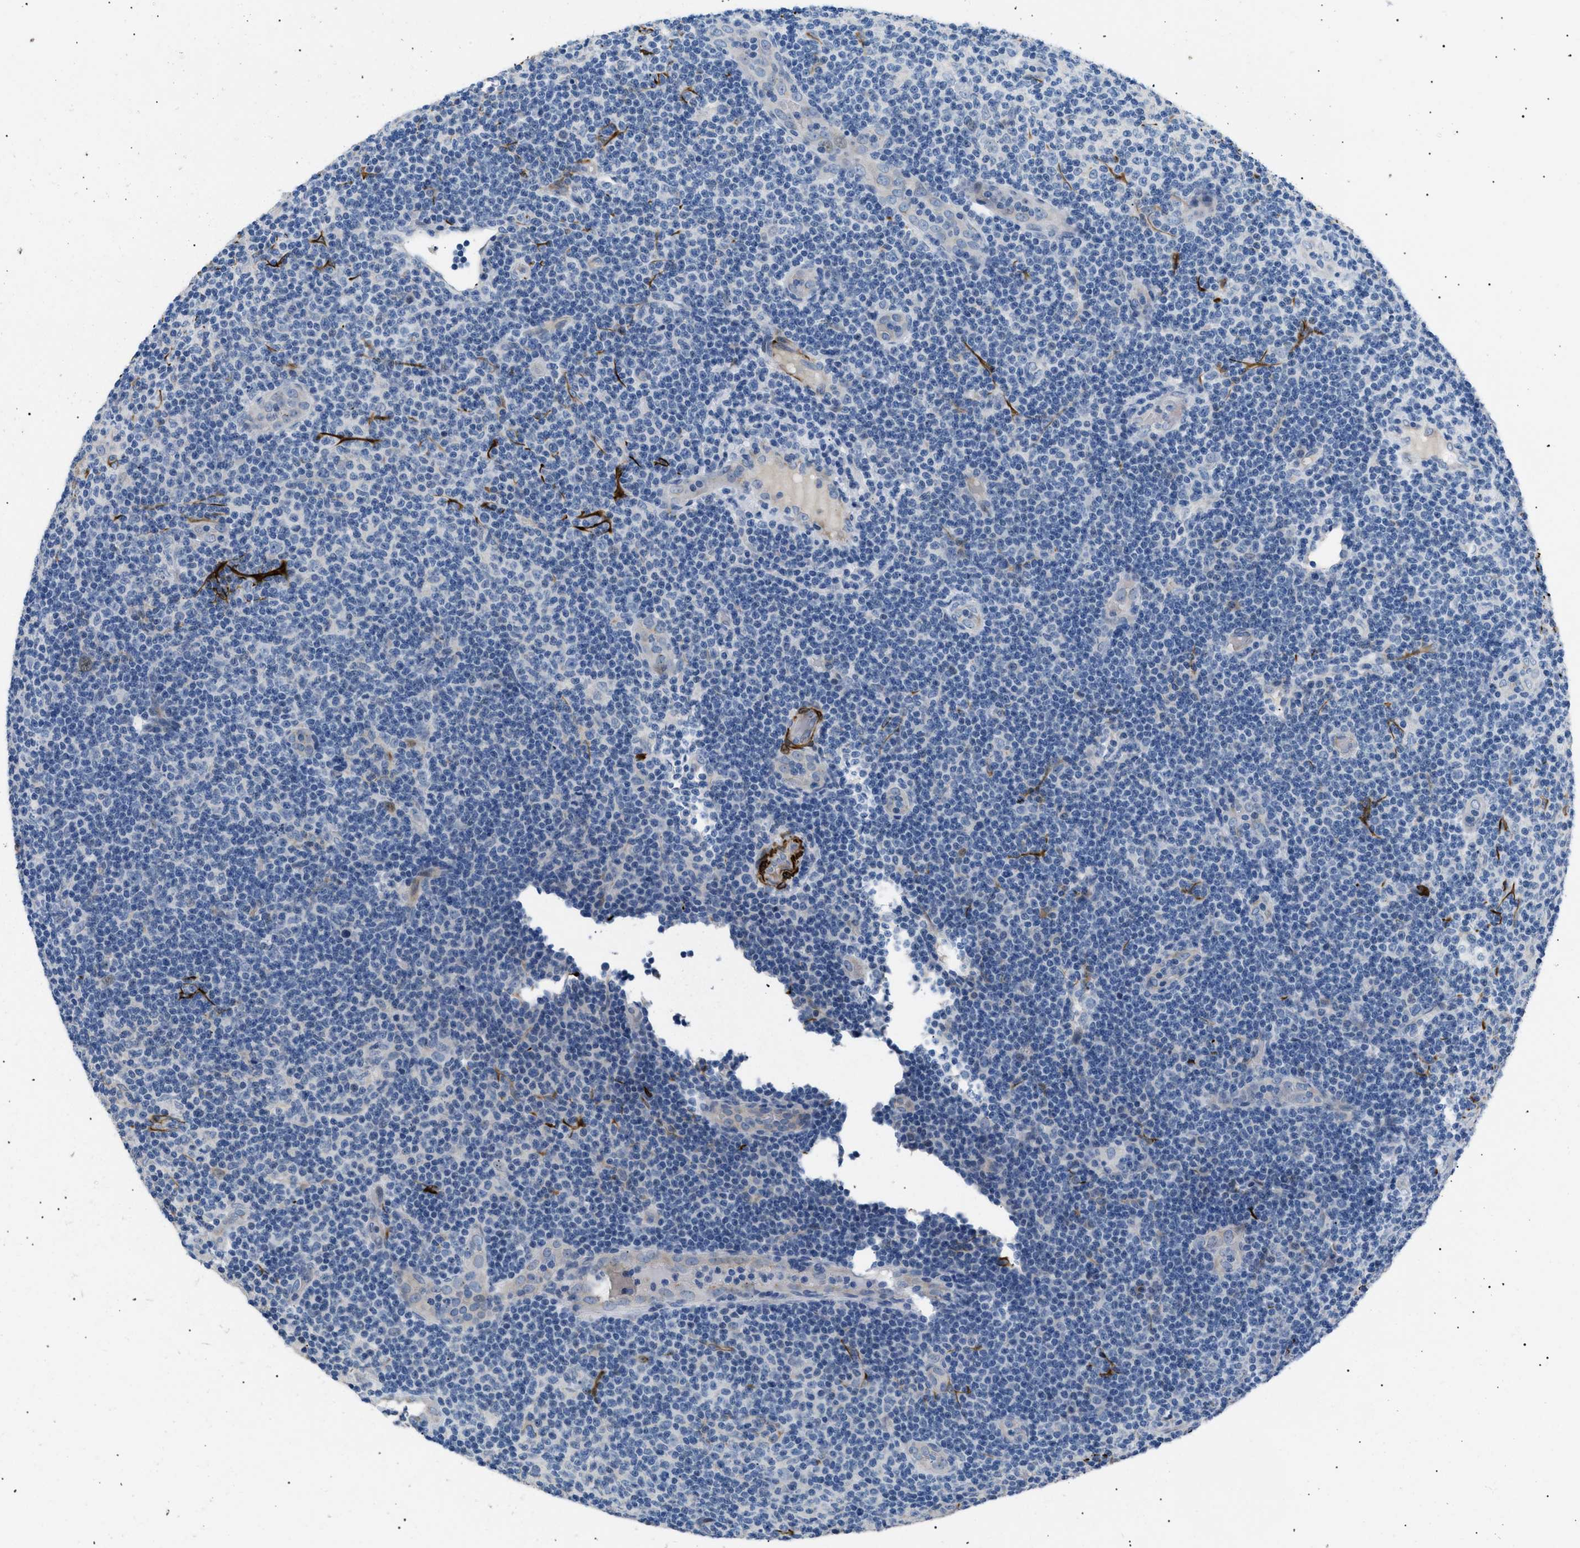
{"staining": {"intensity": "negative", "quantity": "none", "location": "none"}, "tissue": "lymphoma", "cell_type": "Tumor cells", "image_type": "cancer", "snomed": [{"axis": "morphology", "description": "Malignant lymphoma, non-Hodgkin's type, Low grade"}, {"axis": "topography", "description": "Lymph node"}], "caption": "Tumor cells show no significant positivity in malignant lymphoma, non-Hodgkin's type (low-grade).", "gene": "ICA1", "patient": {"sex": "male", "age": 83}}